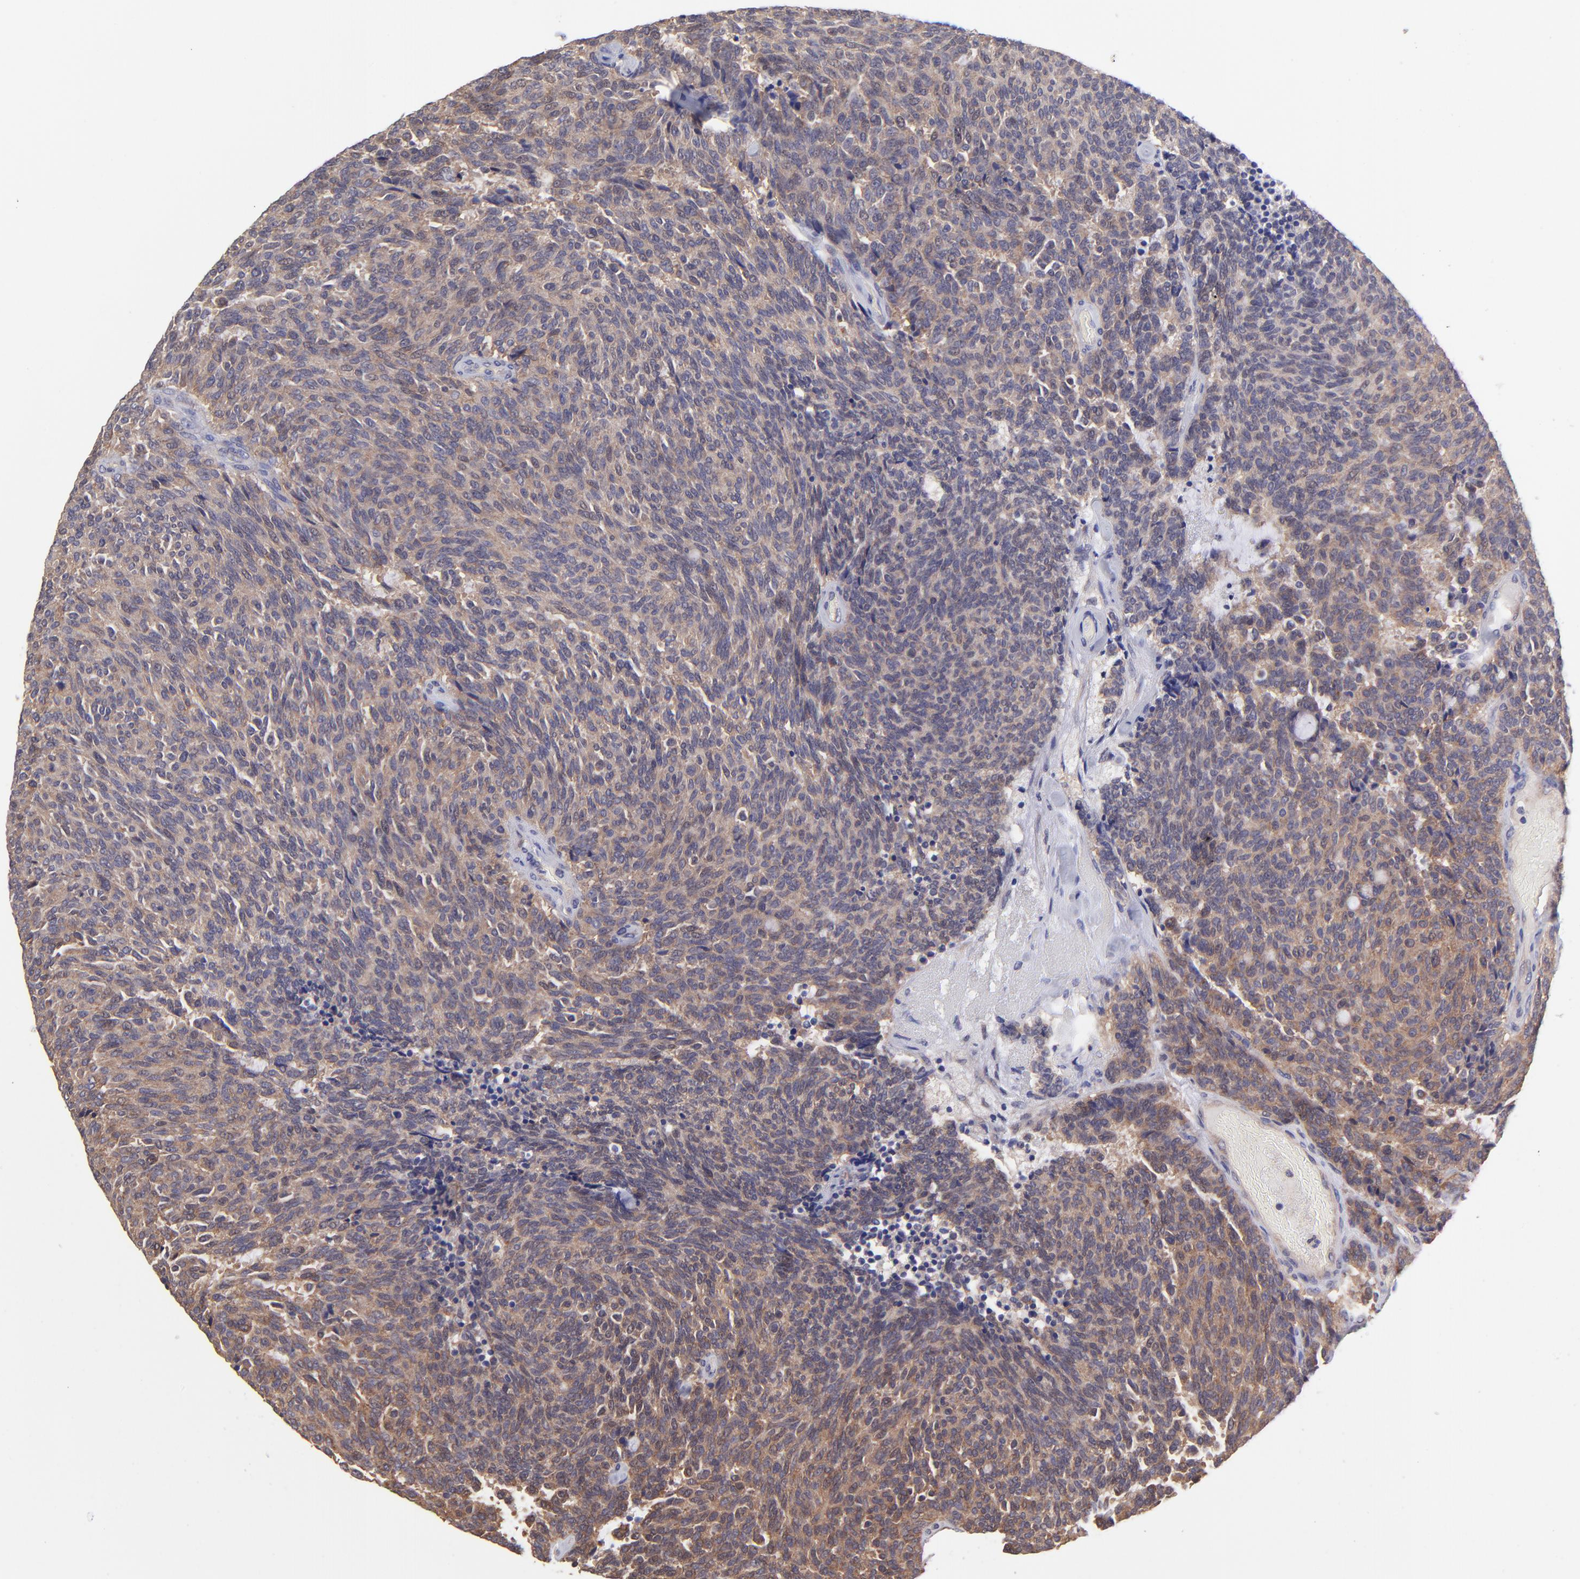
{"staining": {"intensity": "moderate", "quantity": ">75%", "location": "cytoplasmic/membranous"}, "tissue": "carcinoid", "cell_type": "Tumor cells", "image_type": "cancer", "snomed": [{"axis": "morphology", "description": "Carcinoid, malignant, NOS"}, {"axis": "topography", "description": "Pancreas"}], "caption": "This is an image of immunohistochemistry (IHC) staining of carcinoid, which shows moderate expression in the cytoplasmic/membranous of tumor cells.", "gene": "NSF", "patient": {"sex": "female", "age": 54}}